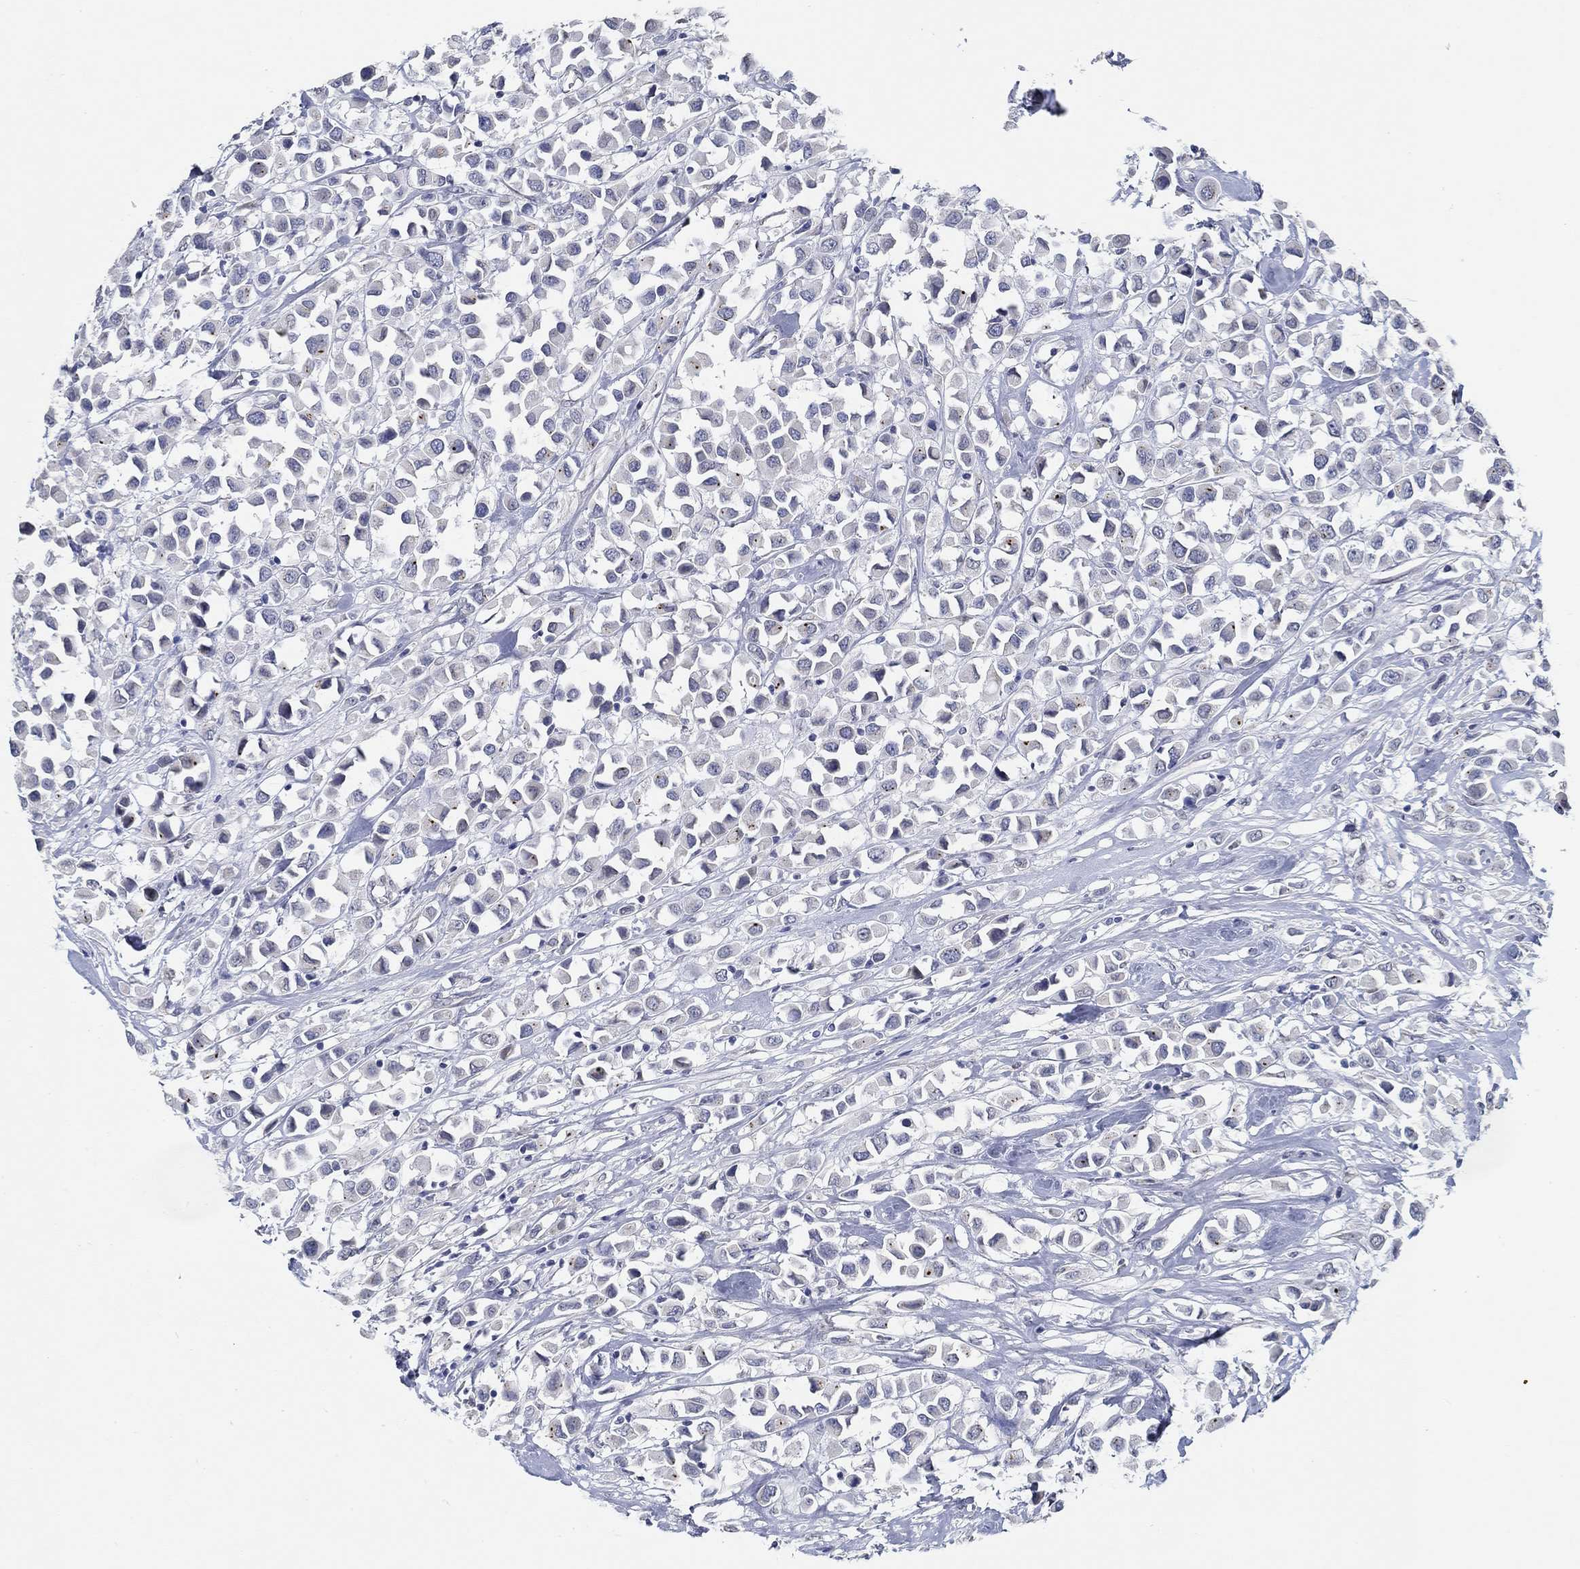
{"staining": {"intensity": "negative", "quantity": "none", "location": "none"}, "tissue": "breast cancer", "cell_type": "Tumor cells", "image_type": "cancer", "snomed": [{"axis": "morphology", "description": "Duct carcinoma"}, {"axis": "topography", "description": "Breast"}], "caption": "This is an immunohistochemistry (IHC) image of breast cancer (intraductal carcinoma). There is no expression in tumor cells.", "gene": "NUP155", "patient": {"sex": "female", "age": 61}}